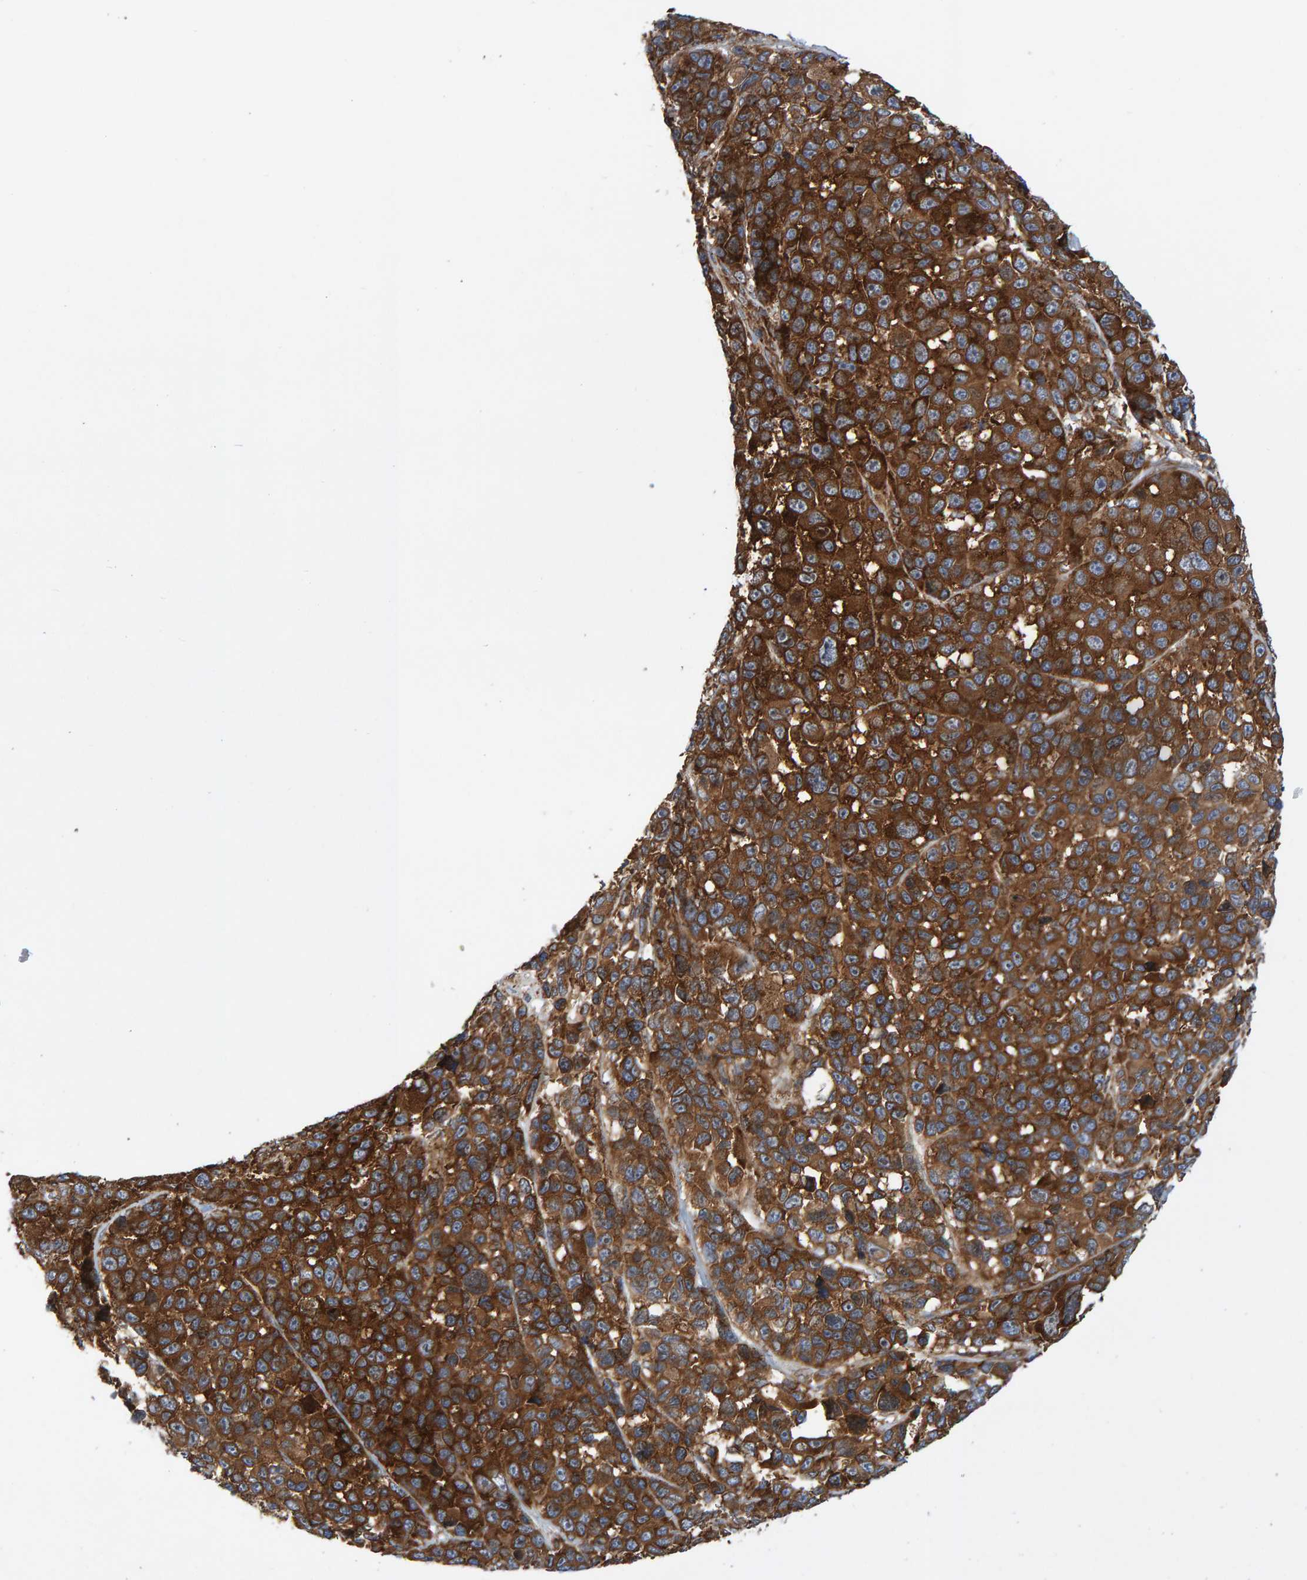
{"staining": {"intensity": "strong", "quantity": ">75%", "location": "cytoplasmic/membranous"}, "tissue": "melanoma", "cell_type": "Tumor cells", "image_type": "cancer", "snomed": [{"axis": "morphology", "description": "Malignant melanoma, NOS"}, {"axis": "topography", "description": "Skin"}], "caption": "Immunohistochemical staining of human melanoma shows high levels of strong cytoplasmic/membranous protein expression in about >75% of tumor cells.", "gene": "KIAA0753", "patient": {"sex": "male", "age": 53}}